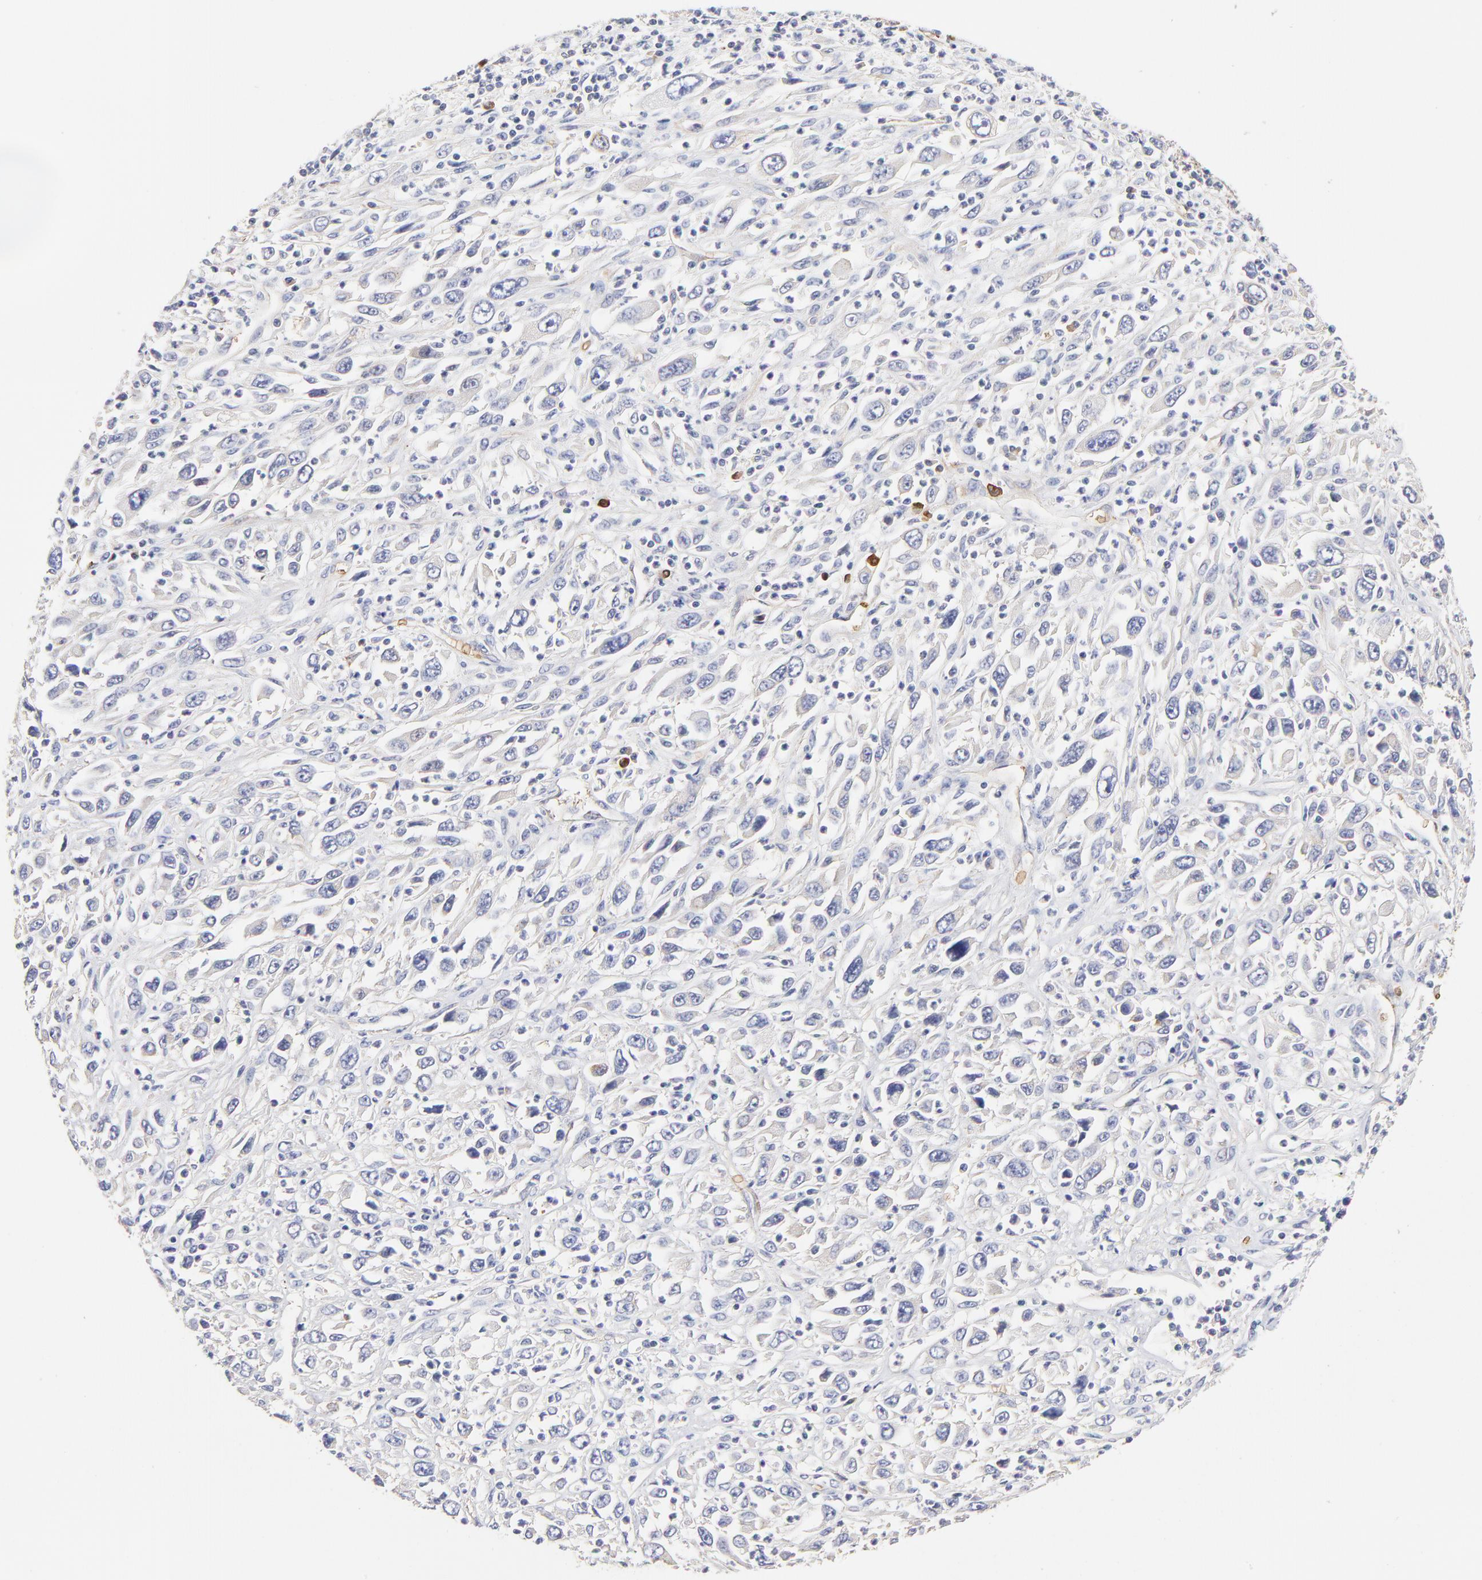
{"staining": {"intensity": "weak", "quantity": "<25%", "location": "cytoplasmic/membranous"}, "tissue": "melanoma", "cell_type": "Tumor cells", "image_type": "cancer", "snomed": [{"axis": "morphology", "description": "Malignant melanoma, Metastatic site"}, {"axis": "topography", "description": "Skin"}], "caption": "Immunohistochemistry (IHC) histopathology image of human melanoma stained for a protein (brown), which reveals no positivity in tumor cells.", "gene": "CD2AP", "patient": {"sex": "female", "age": 56}}